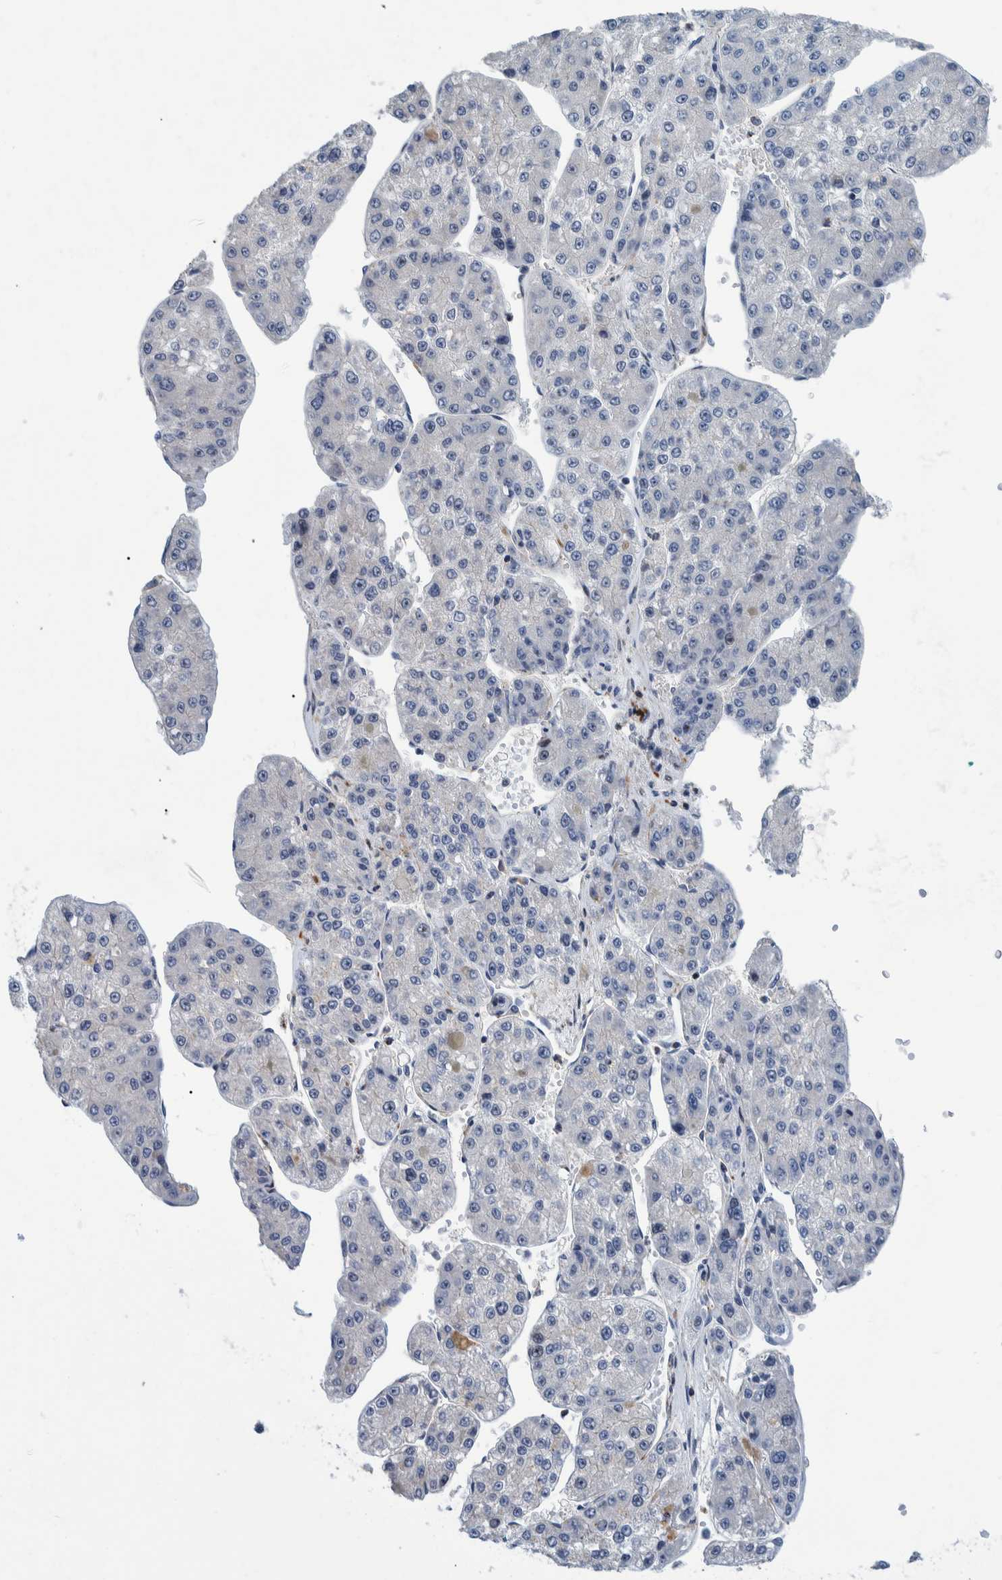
{"staining": {"intensity": "negative", "quantity": "none", "location": "none"}, "tissue": "liver cancer", "cell_type": "Tumor cells", "image_type": "cancer", "snomed": [{"axis": "morphology", "description": "Carcinoma, Hepatocellular, NOS"}, {"axis": "topography", "description": "Liver"}], "caption": "IHC histopathology image of neoplastic tissue: hepatocellular carcinoma (liver) stained with DAB reveals no significant protein positivity in tumor cells.", "gene": "MKS1", "patient": {"sex": "female", "age": 73}}